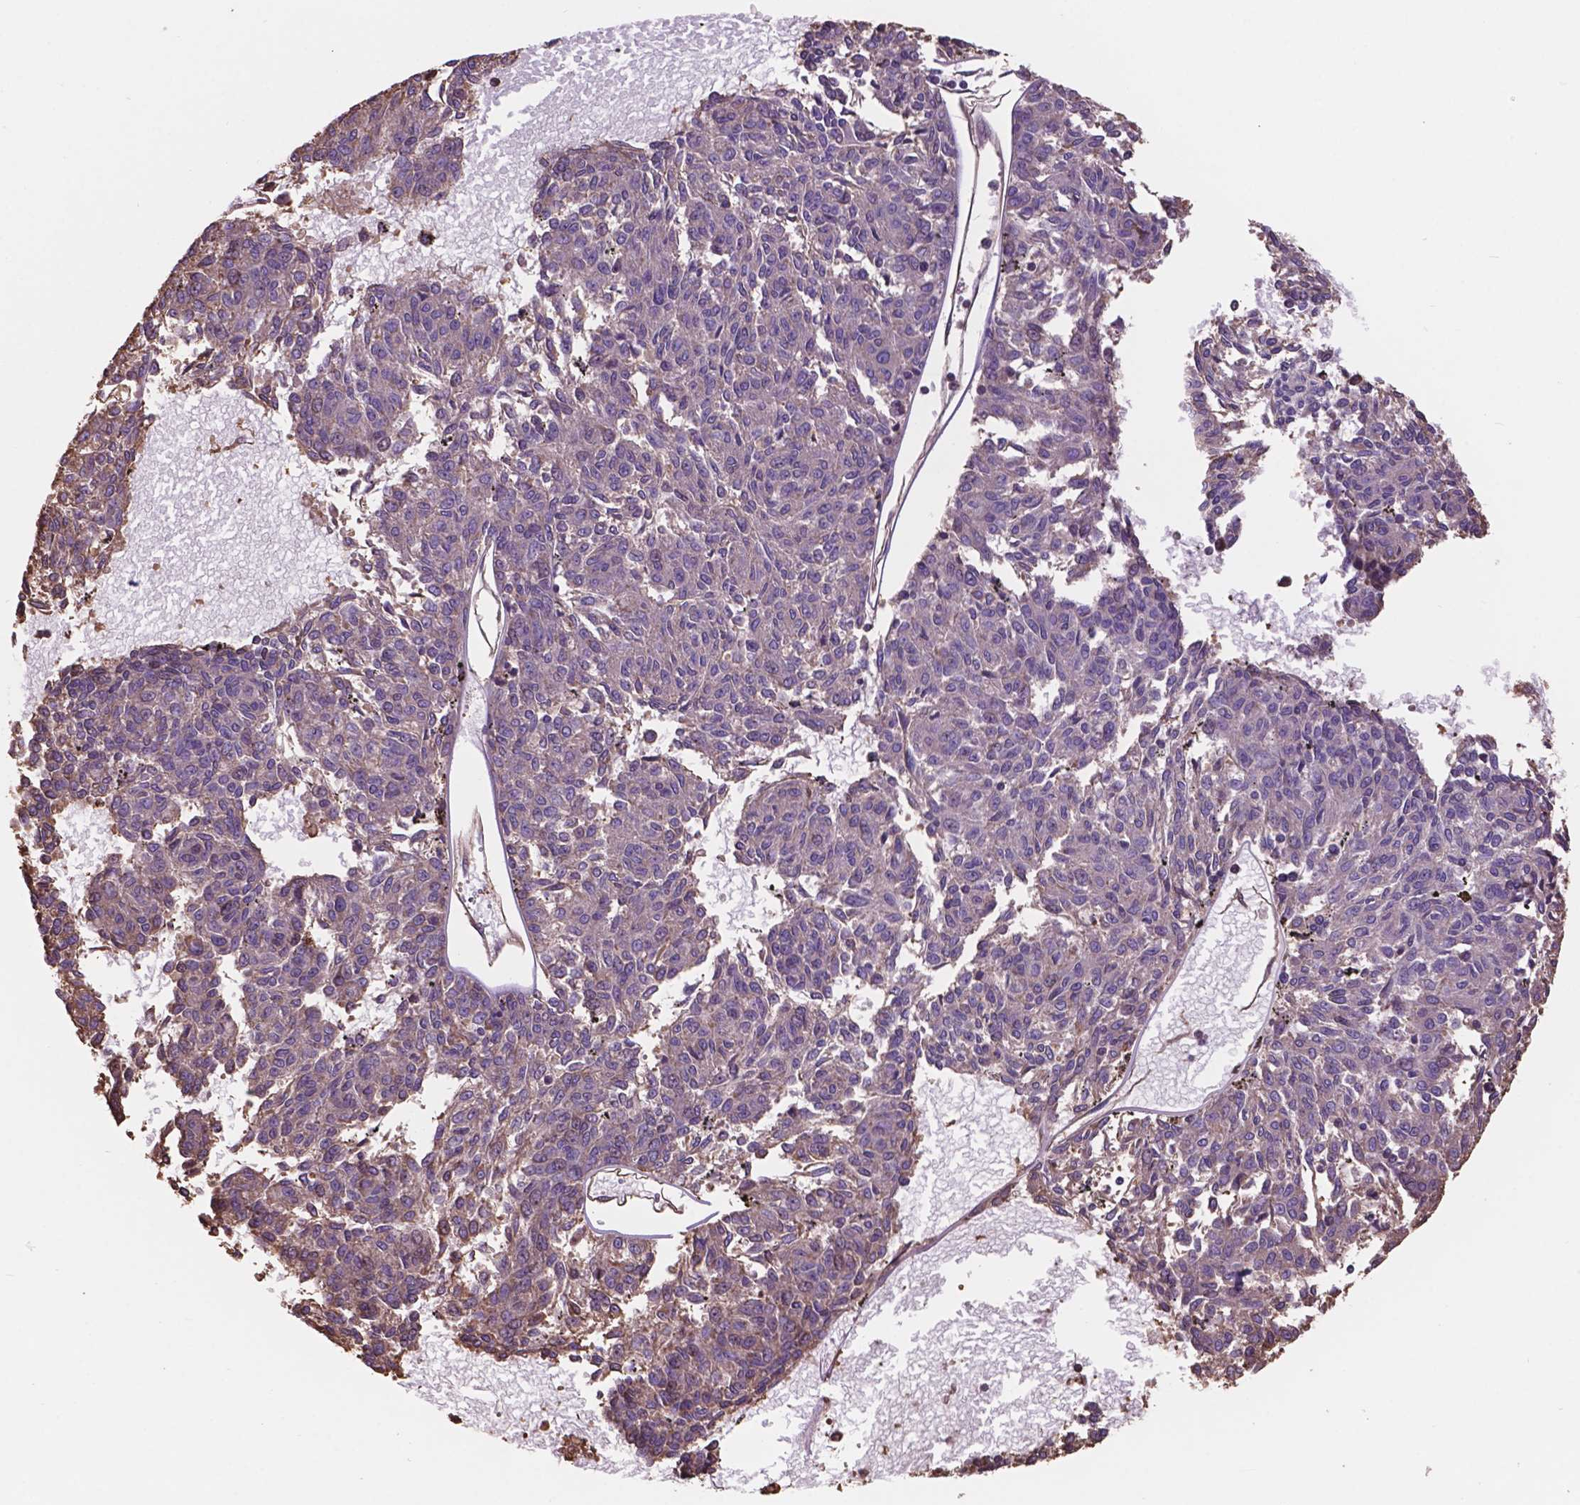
{"staining": {"intensity": "negative", "quantity": "none", "location": "none"}, "tissue": "melanoma", "cell_type": "Tumor cells", "image_type": "cancer", "snomed": [{"axis": "morphology", "description": "Malignant melanoma, NOS"}, {"axis": "topography", "description": "Skin"}], "caption": "This is an IHC histopathology image of malignant melanoma. There is no expression in tumor cells.", "gene": "NIPA2", "patient": {"sex": "female", "age": 72}}